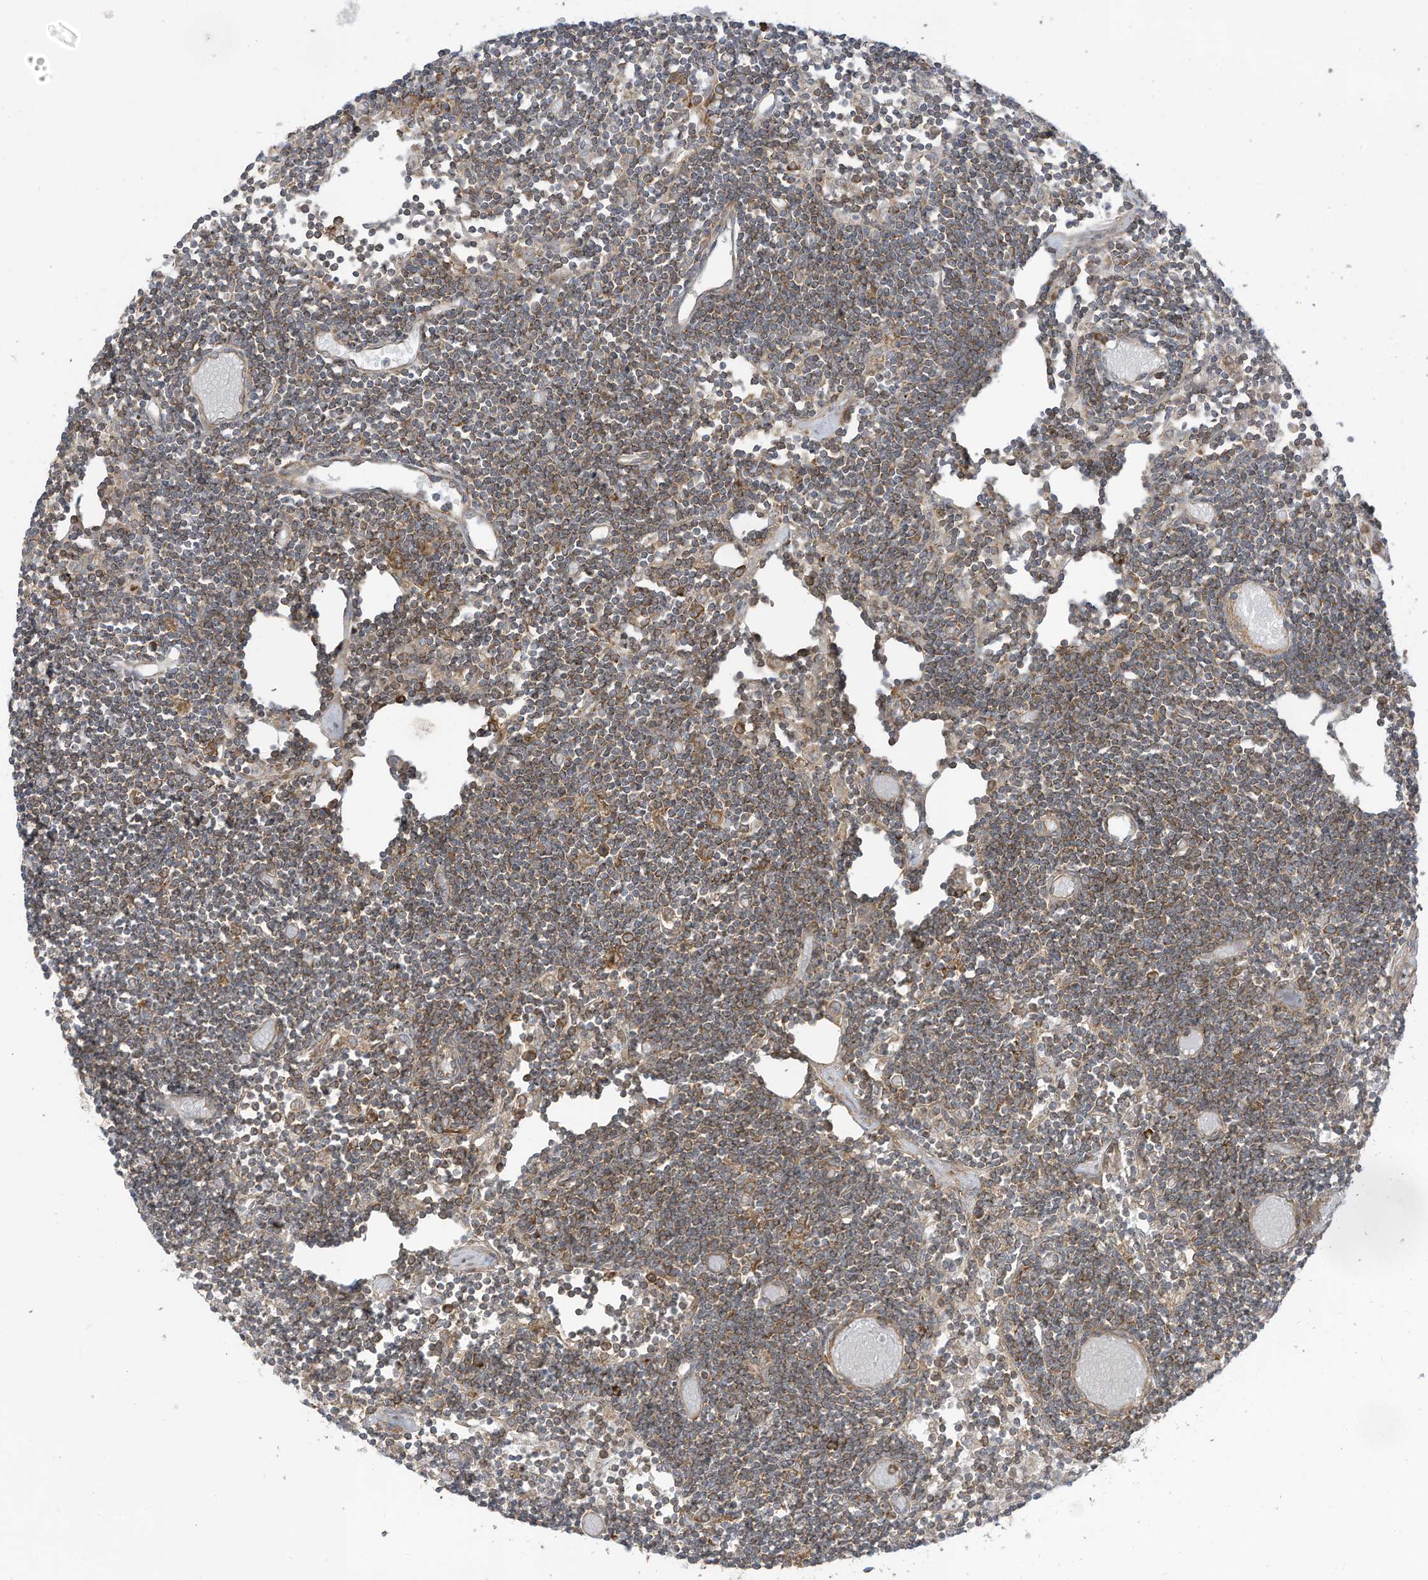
{"staining": {"intensity": "strong", "quantity": ">75%", "location": "cytoplasmic/membranous"}, "tissue": "lymph node", "cell_type": "Germinal center cells", "image_type": "normal", "snomed": [{"axis": "morphology", "description": "Normal tissue, NOS"}, {"axis": "topography", "description": "Lymph node"}], "caption": "Immunohistochemical staining of benign human lymph node shows strong cytoplasmic/membranous protein positivity in about >75% of germinal center cells.", "gene": "REPS1", "patient": {"sex": "female", "age": 11}}